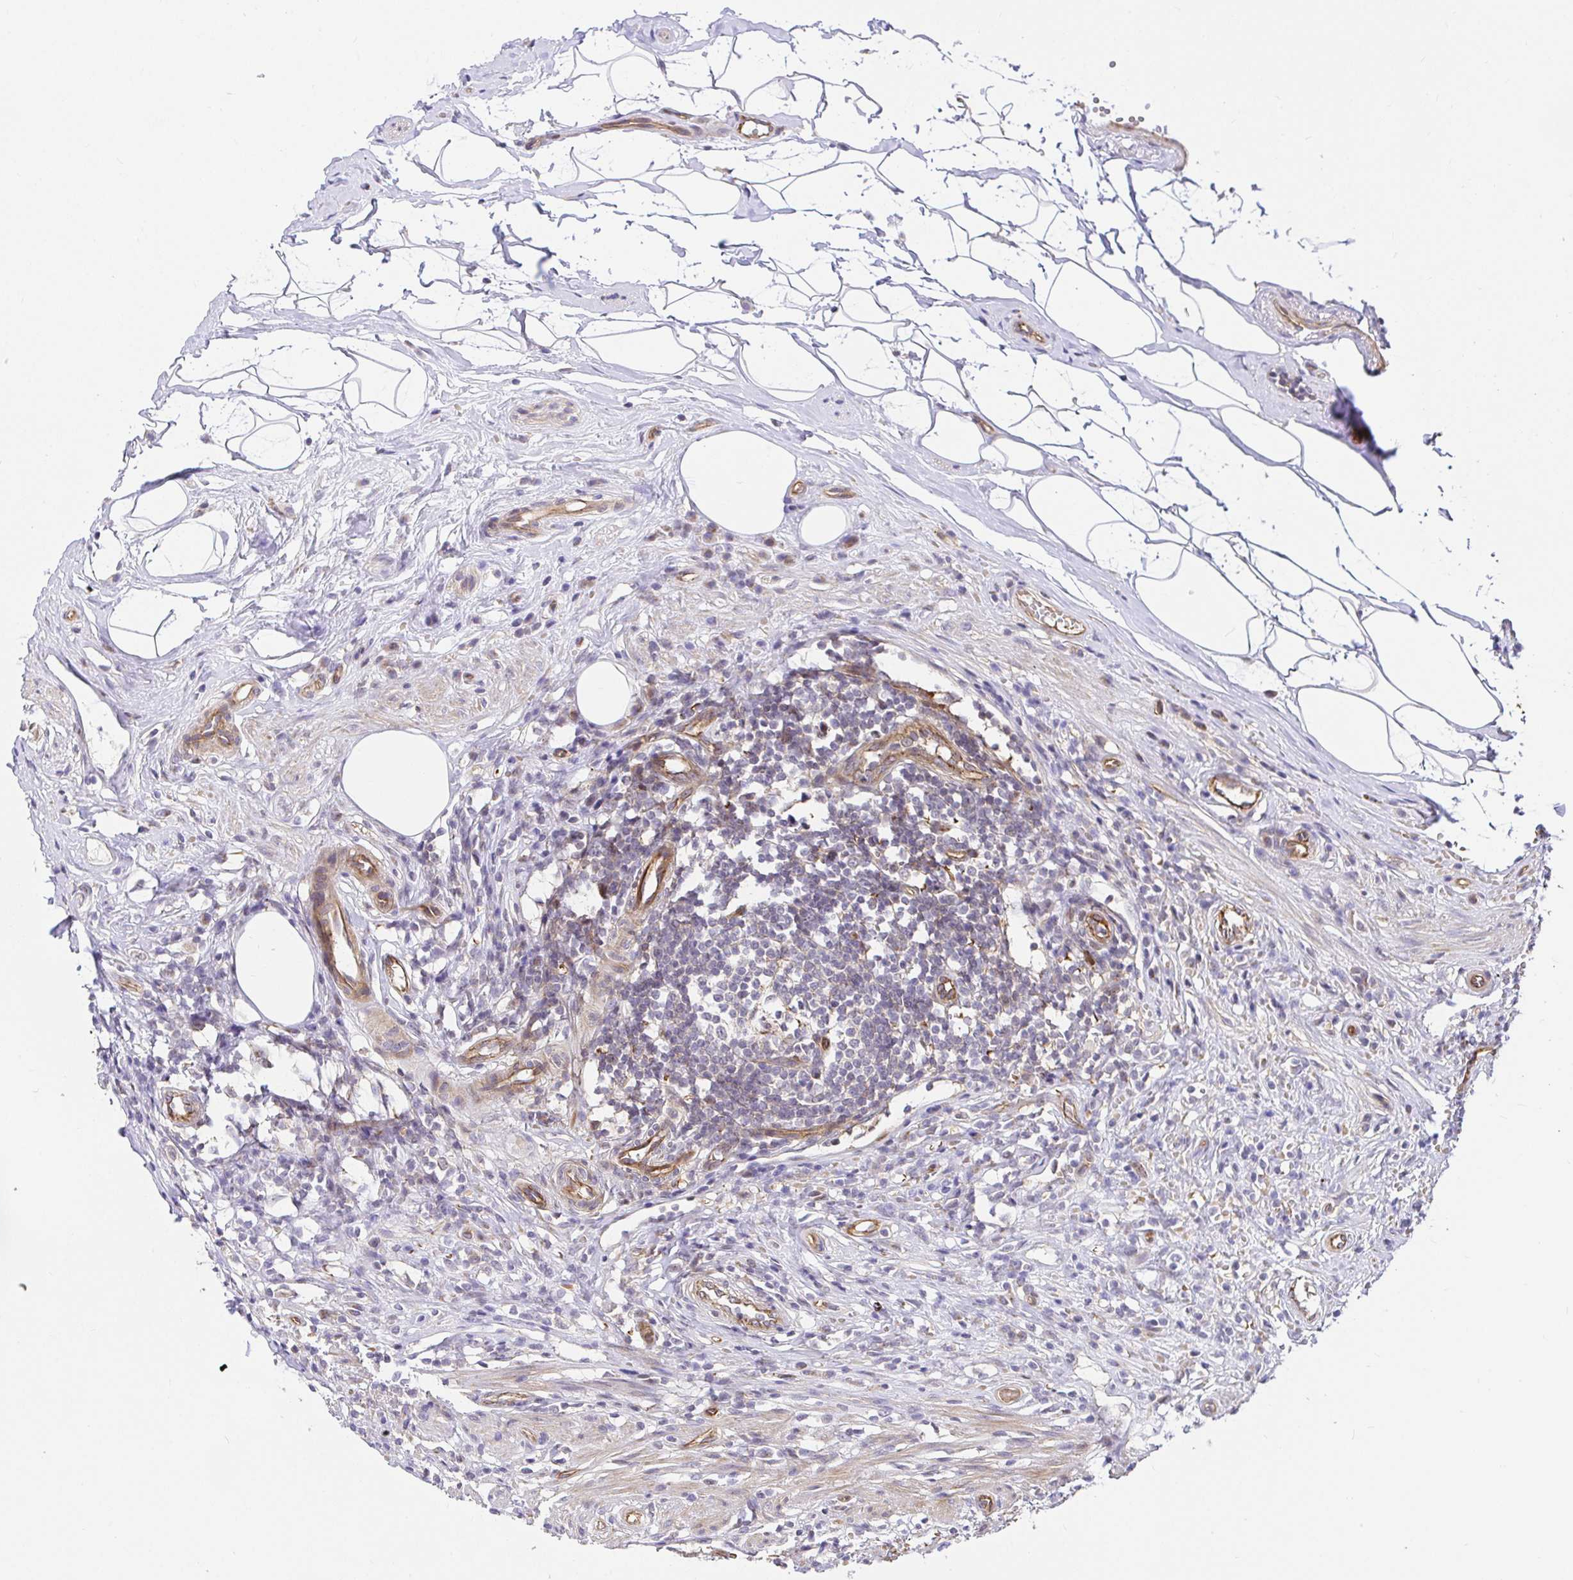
{"staining": {"intensity": "moderate", "quantity": ">75%", "location": "cytoplasmic/membranous"}, "tissue": "appendix", "cell_type": "Glandular cells", "image_type": "normal", "snomed": [{"axis": "morphology", "description": "Normal tissue, NOS"}, {"axis": "topography", "description": "Appendix"}], "caption": "IHC micrograph of normal appendix stained for a protein (brown), which displays medium levels of moderate cytoplasmic/membranous positivity in approximately >75% of glandular cells.", "gene": "TRIM55", "patient": {"sex": "female", "age": 56}}